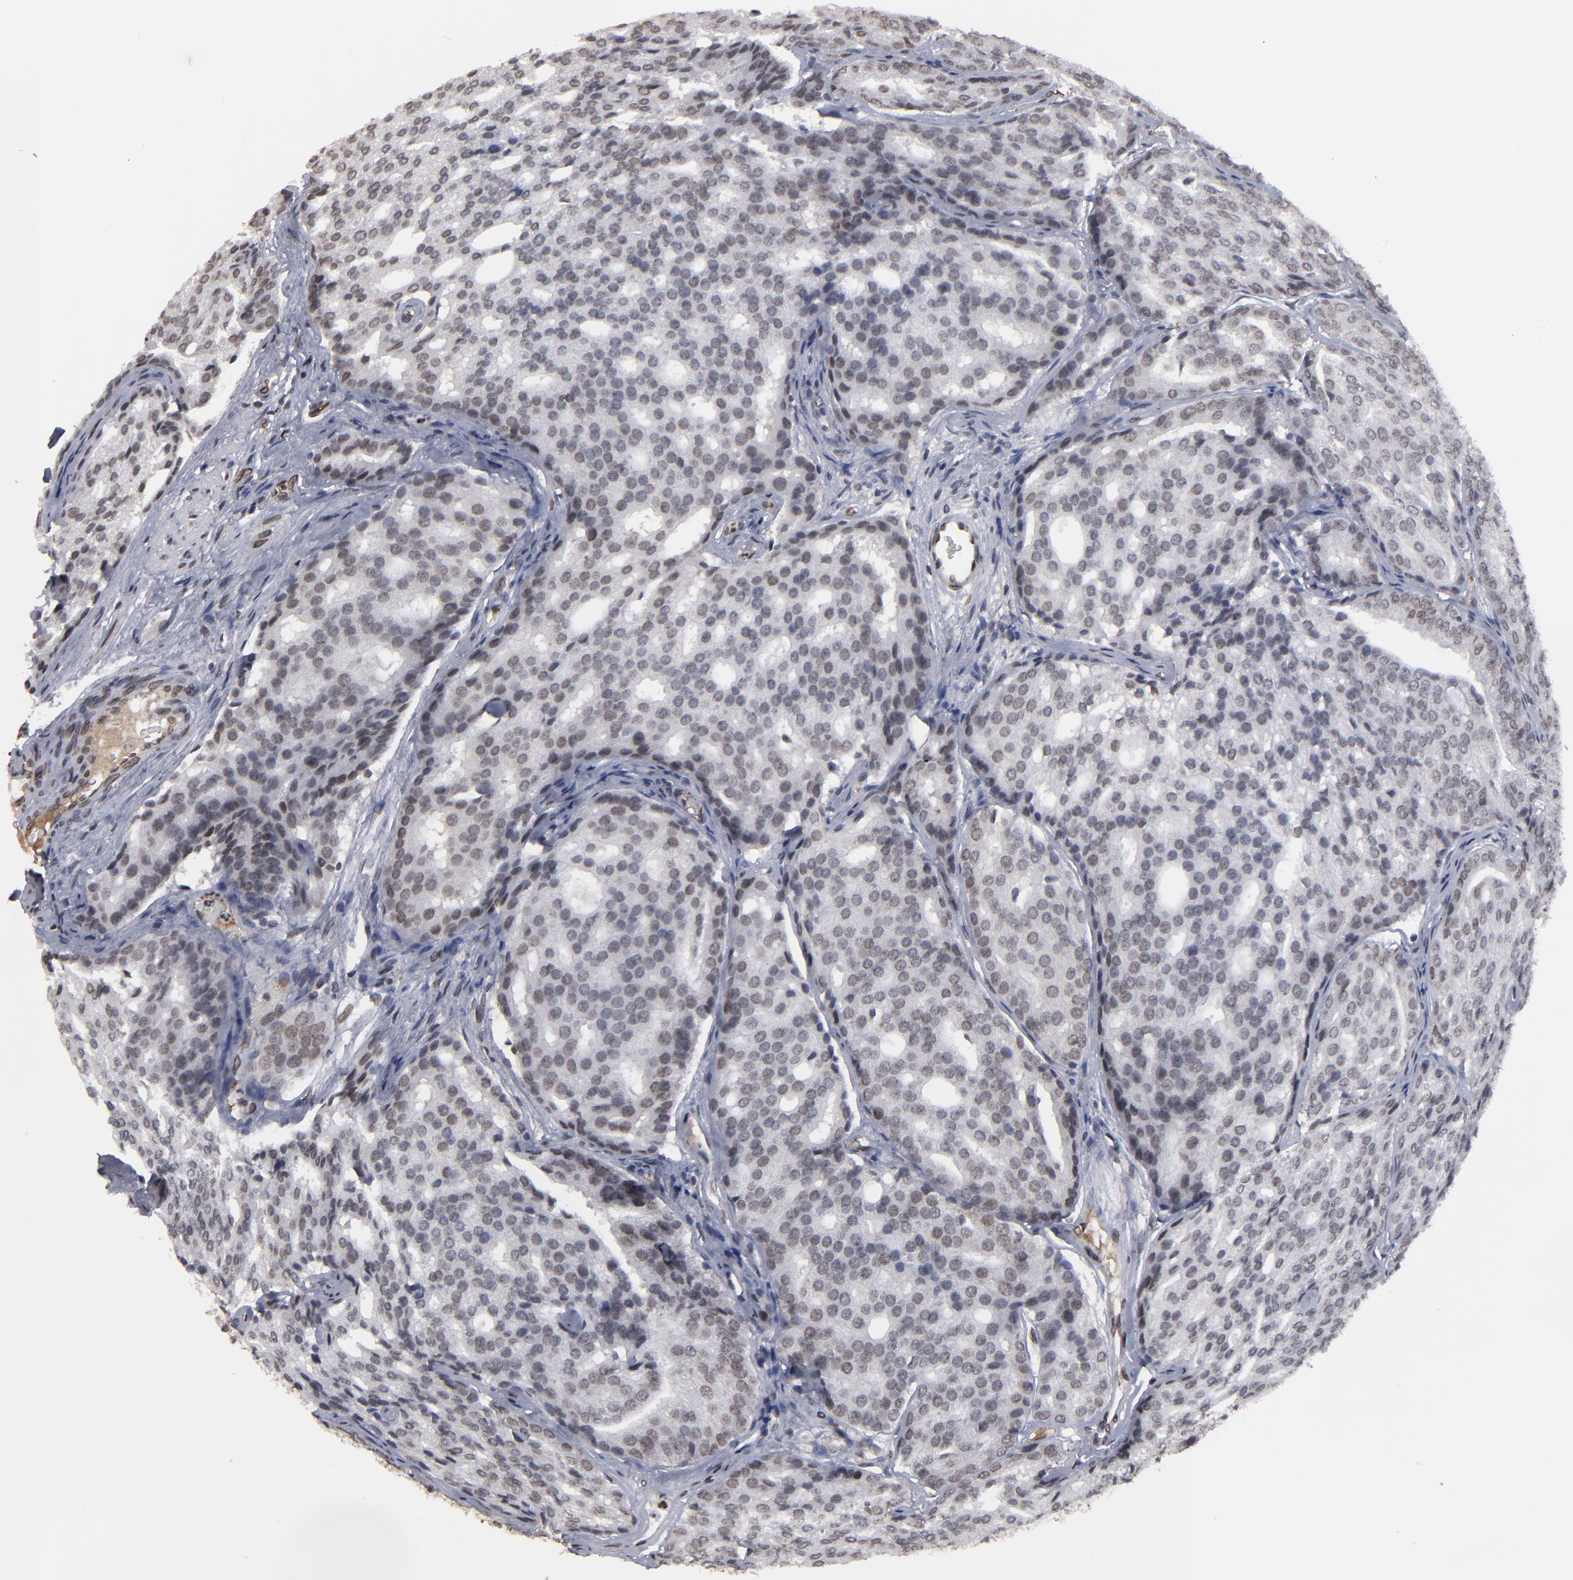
{"staining": {"intensity": "weak", "quantity": ">75%", "location": "nuclear"}, "tissue": "prostate cancer", "cell_type": "Tumor cells", "image_type": "cancer", "snomed": [{"axis": "morphology", "description": "Adenocarcinoma, High grade"}, {"axis": "topography", "description": "Prostate"}], "caption": "Immunohistochemistry (IHC) photomicrograph of neoplastic tissue: prostate cancer stained using IHC reveals low levels of weak protein expression localized specifically in the nuclear of tumor cells, appearing as a nuclear brown color.", "gene": "BAZ1A", "patient": {"sex": "male", "age": 64}}